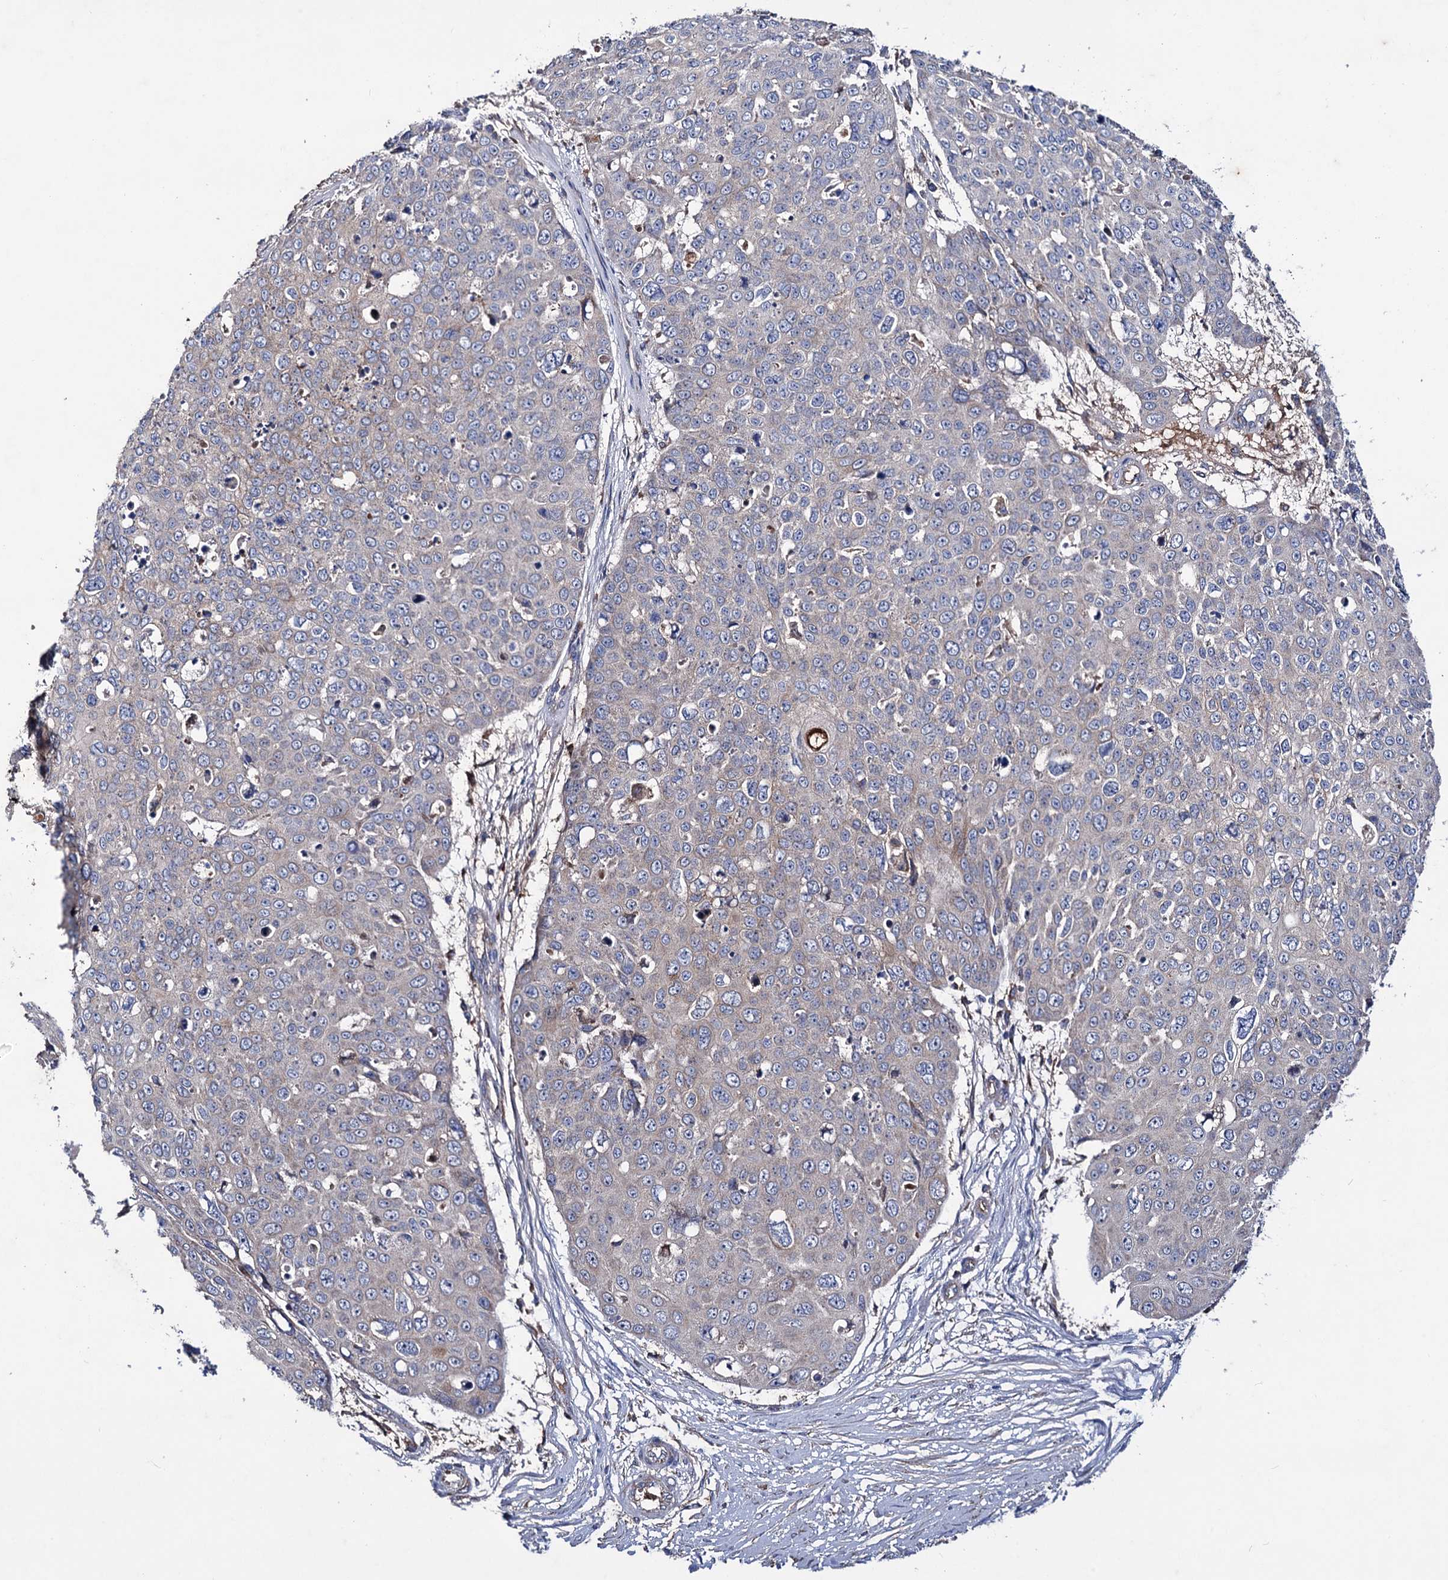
{"staining": {"intensity": "negative", "quantity": "none", "location": "none"}, "tissue": "skin cancer", "cell_type": "Tumor cells", "image_type": "cancer", "snomed": [{"axis": "morphology", "description": "Squamous cell carcinoma, NOS"}, {"axis": "topography", "description": "Skin"}], "caption": "A high-resolution photomicrograph shows immunohistochemistry (IHC) staining of skin squamous cell carcinoma, which demonstrates no significant positivity in tumor cells. (Immunohistochemistry, brightfield microscopy, high magnification).", "gene": "CLPB", "patient": {"sex": "male", "age": 71}}